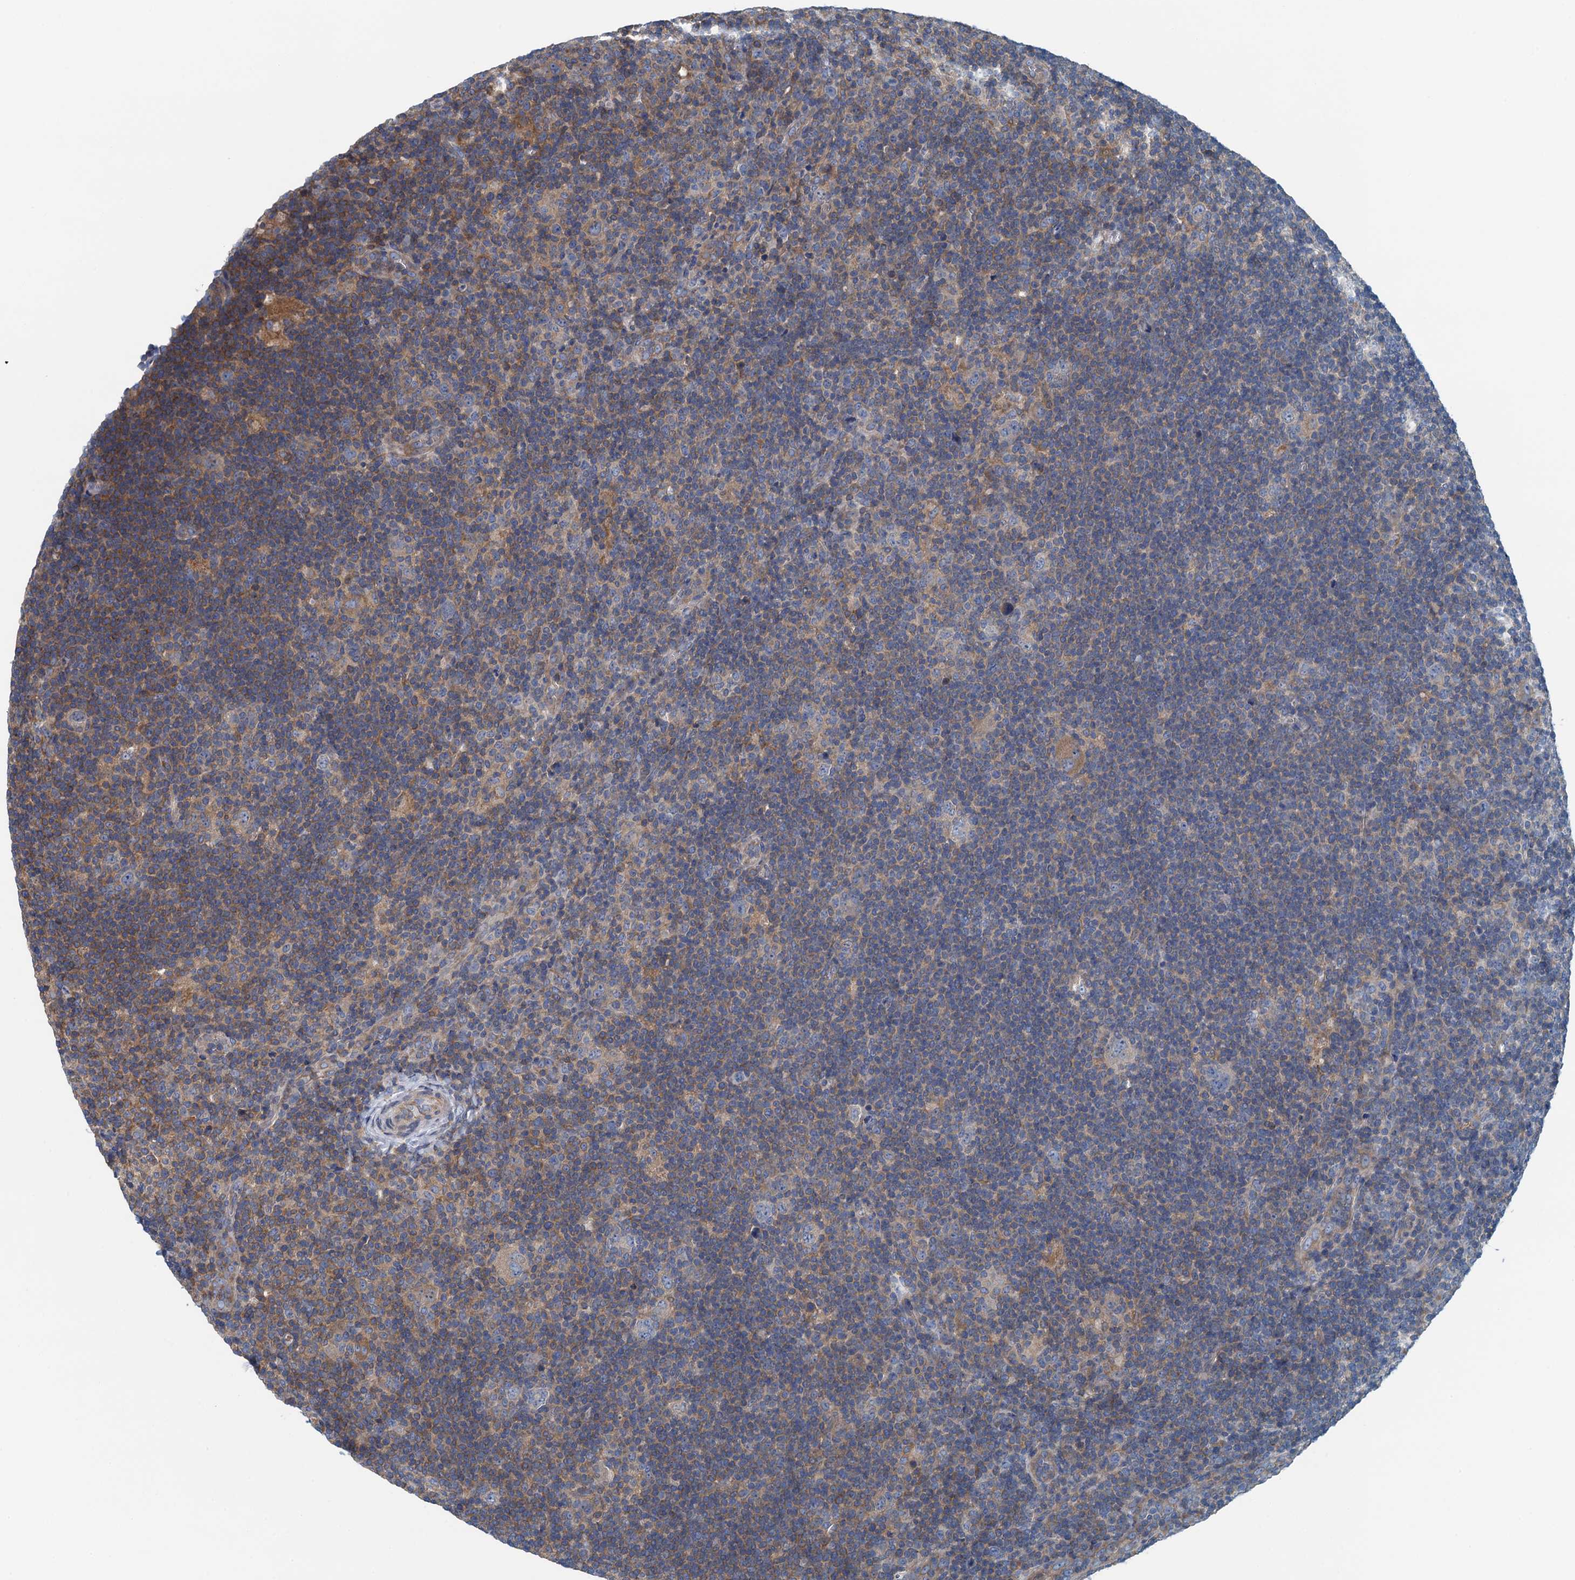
{"staining": {"intensity": "negative", "quantity": "none", "location": "none"}, "tissue": "lymphoma", "cell_type": "Tumor cells", "image_type": "cancer", "snomed": [{"axis": "morphology", "description": "Hodgkin's disease, NOS"}, {"axis": "topography", "description": "Lymph node"}], "caption": "IHC of Hodgkin's disease exhibits no positivity in tumor cells. (DAB immunohistochemistry (IHC) with hematoxylin counter stain).", "gene": "PPP1R14D", "patient": {"sex": "female", "age": 57}}